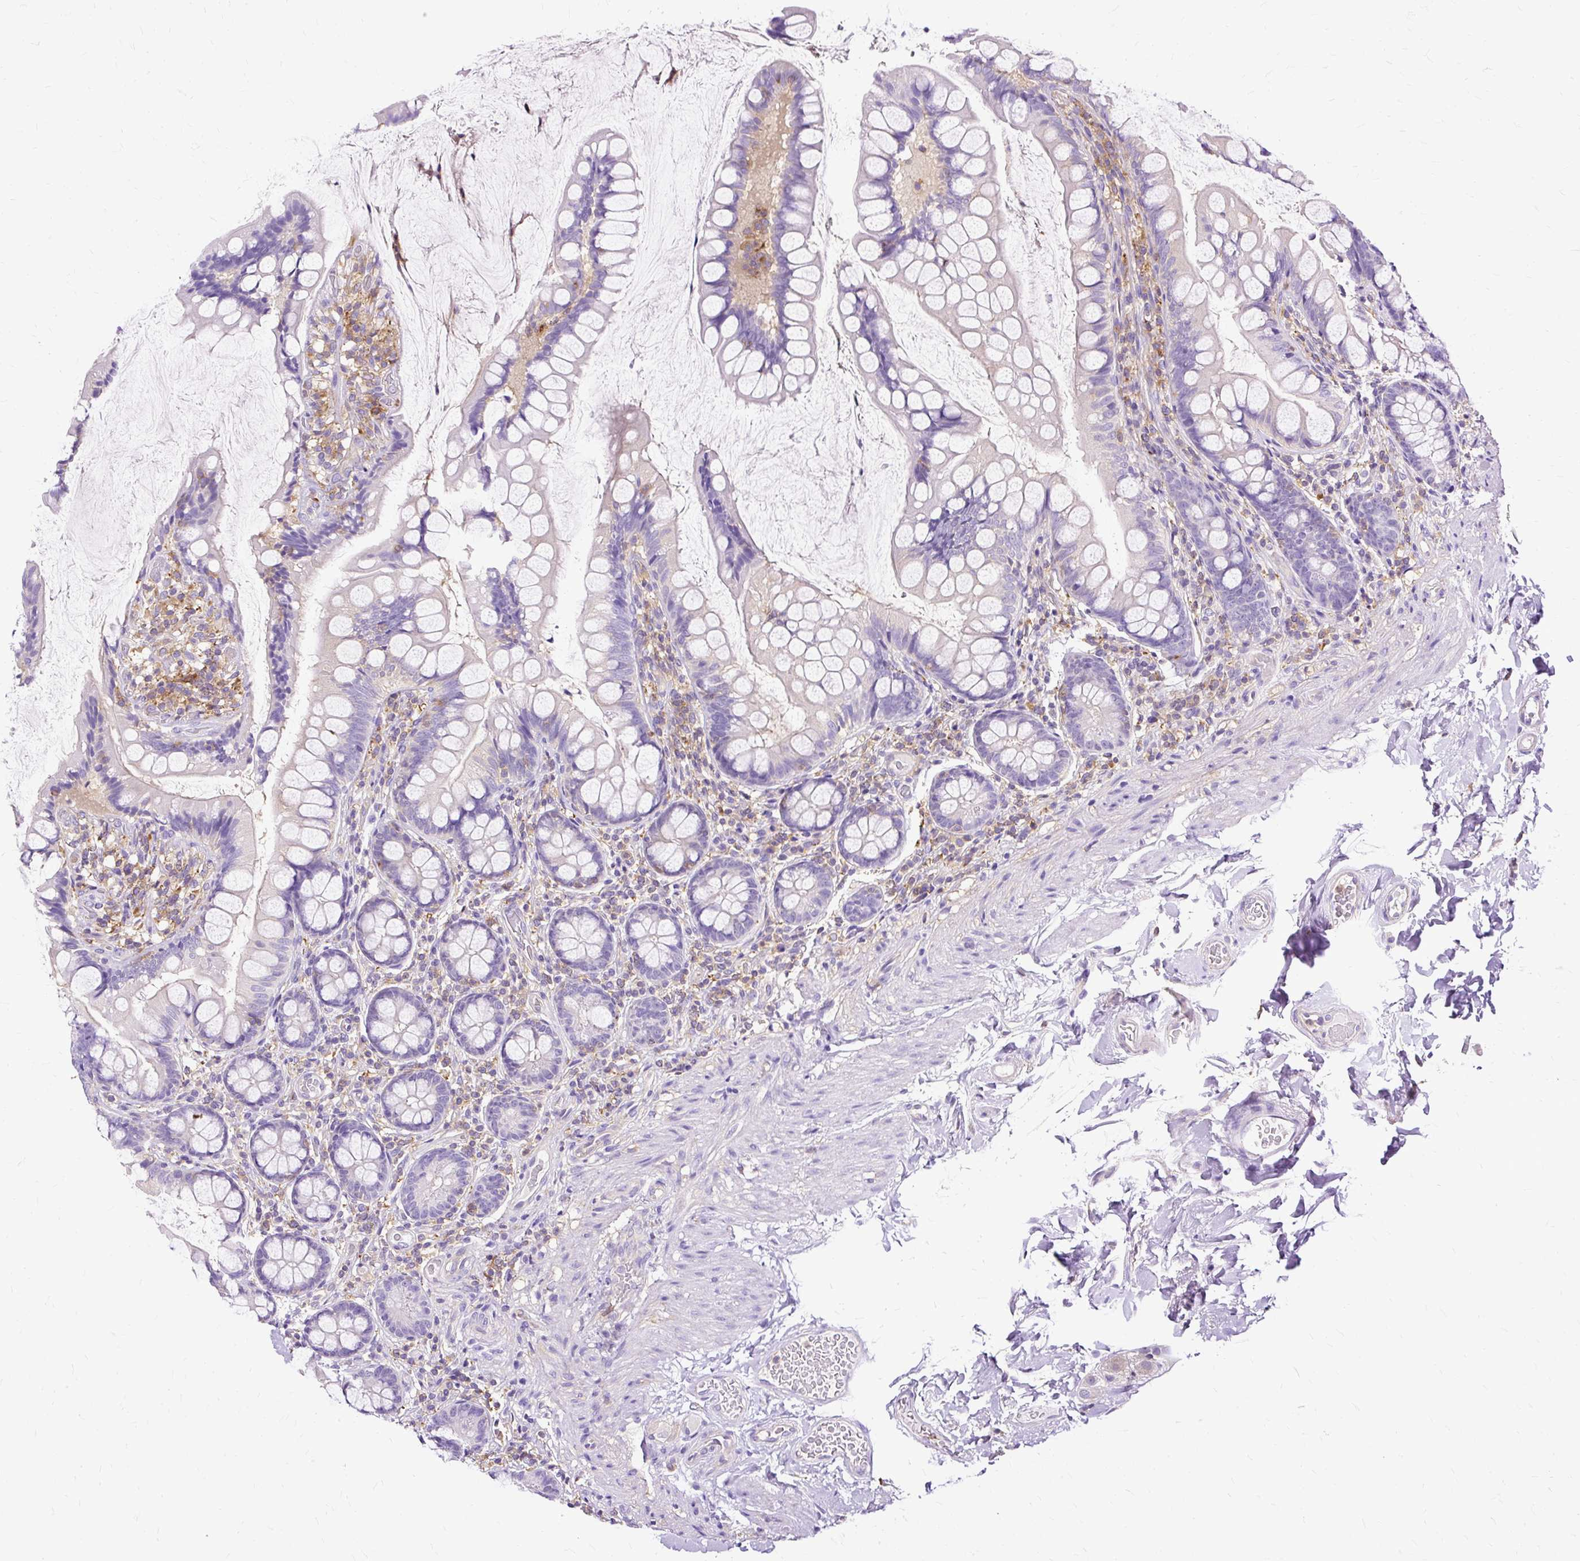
{"staining": {"intensity": "negative", "quantity": "none", "location": "none"}, "tissue": "small intestine", "cell_type": "Glandular cells", "image_type": "normal", "snomed": [{"axis": "morphology", "description": "Normal tissue, NOS"}, {"axis": "topography", "description": "Small intestine"}], "caption": "DAB immunohistochemical staining of unremarkable small intestine reveals no significant staining in glandular cells. Brightfield microscopy of immunohistochemistry stained with DAB (3,3'-diaminobenzidine) (brown) and hematoxylin (blue), captured at high magnification.", "gene": "TWF2", "patient": {"sex": "male", "age": 70}}